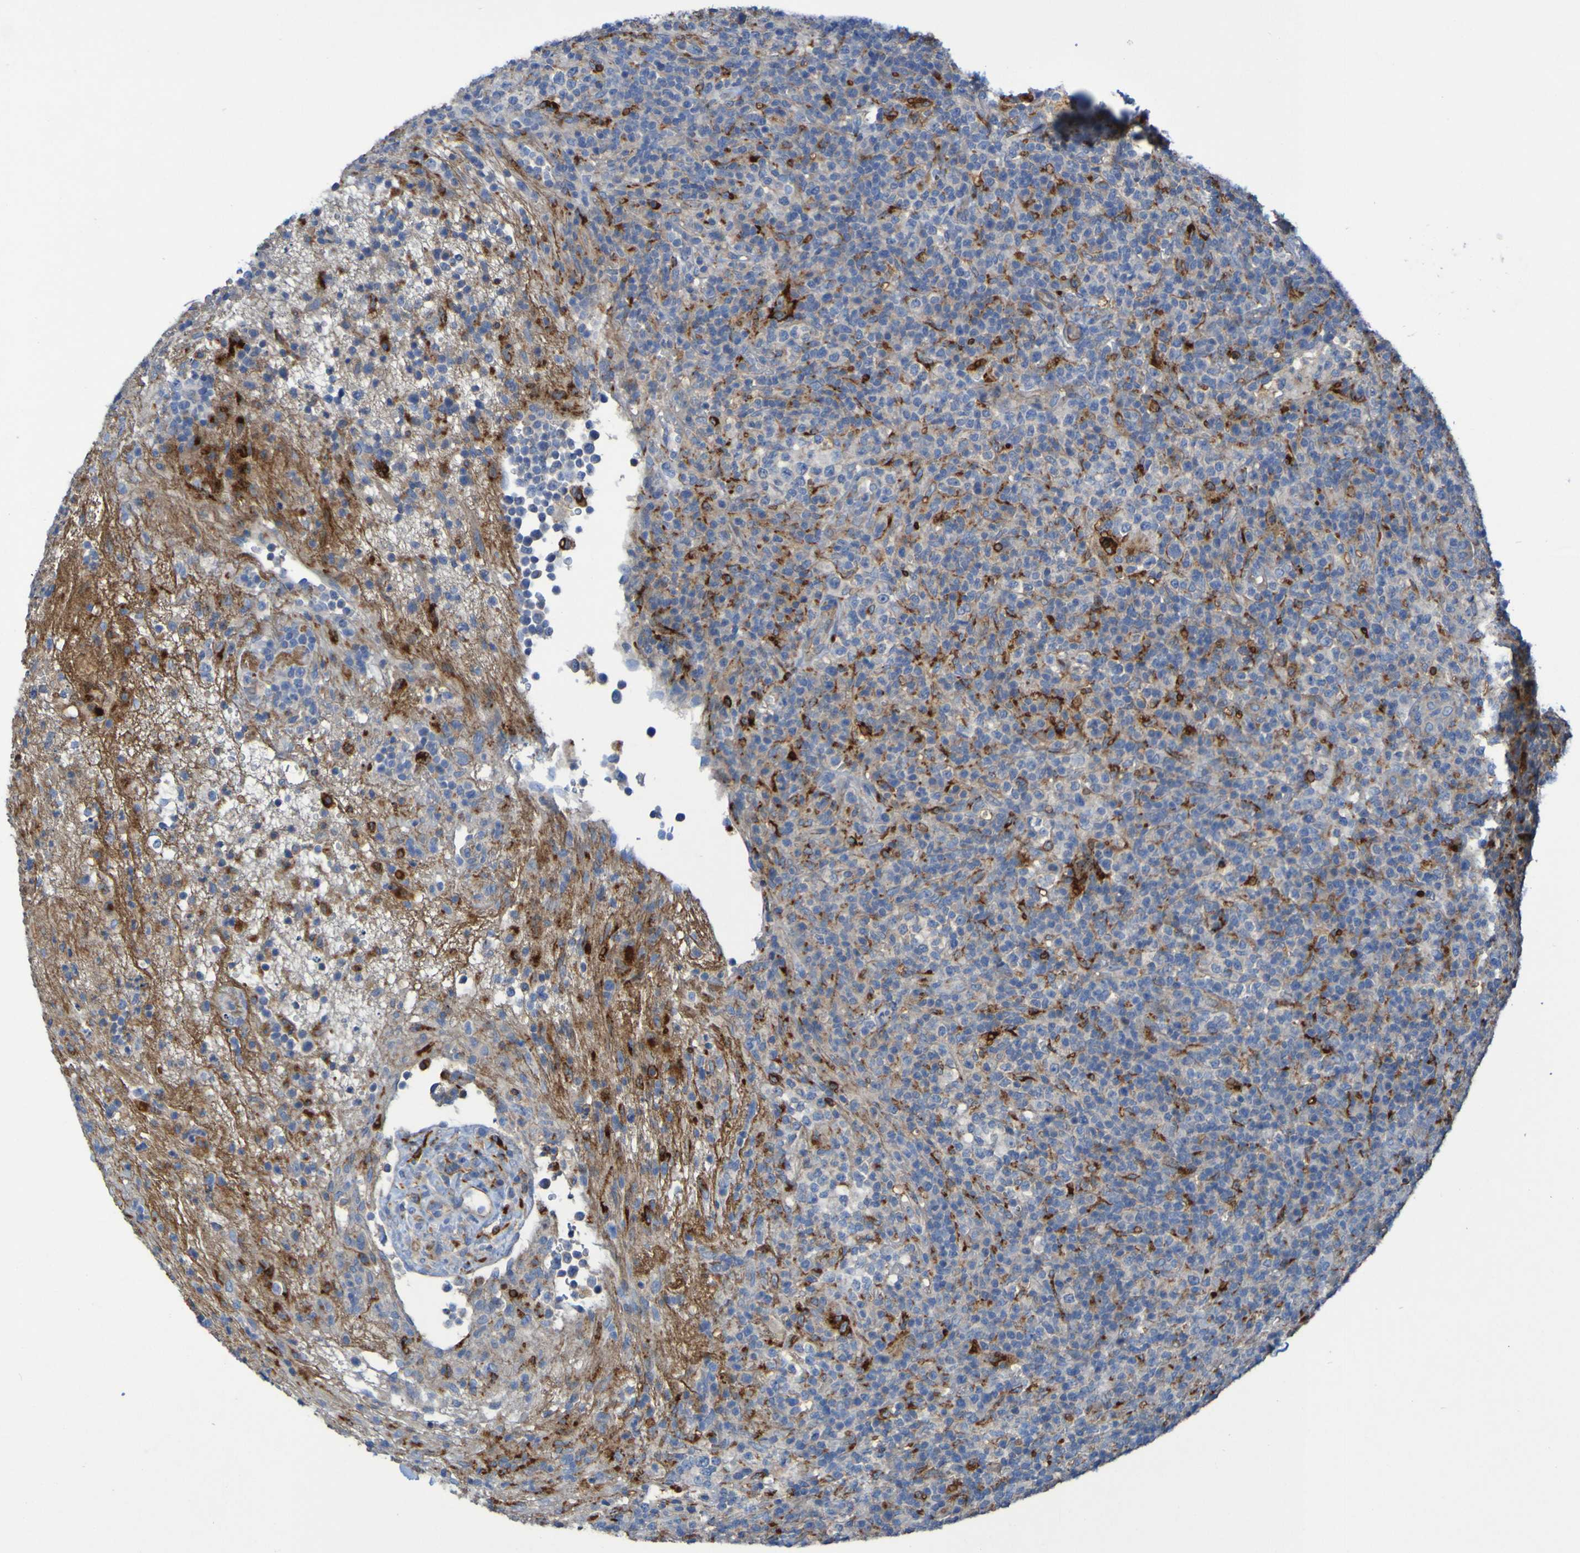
{"staining": {"intensity": "strong", "quantity": "<25%", "location": "cytoplasmic/membranous"}, "tissue": "lymphoma", "cell_type": "Tumor cells", "image_type": "cancer", "snomed": [{"axis": "morphology", "description": "Malignant lymphoma, non-Hodgkin's type, High grade"}, {"axis": "topography", "description": "Lymph node"}], "caption": "Lymphoma was stained to show a protein in brown. There is medium levels of strong cytoplasmic/membranous staining in approximately <25% of tumor cells.", "gene": "ARHGEF16", "patient": {"sex": "female", "age": 76}}